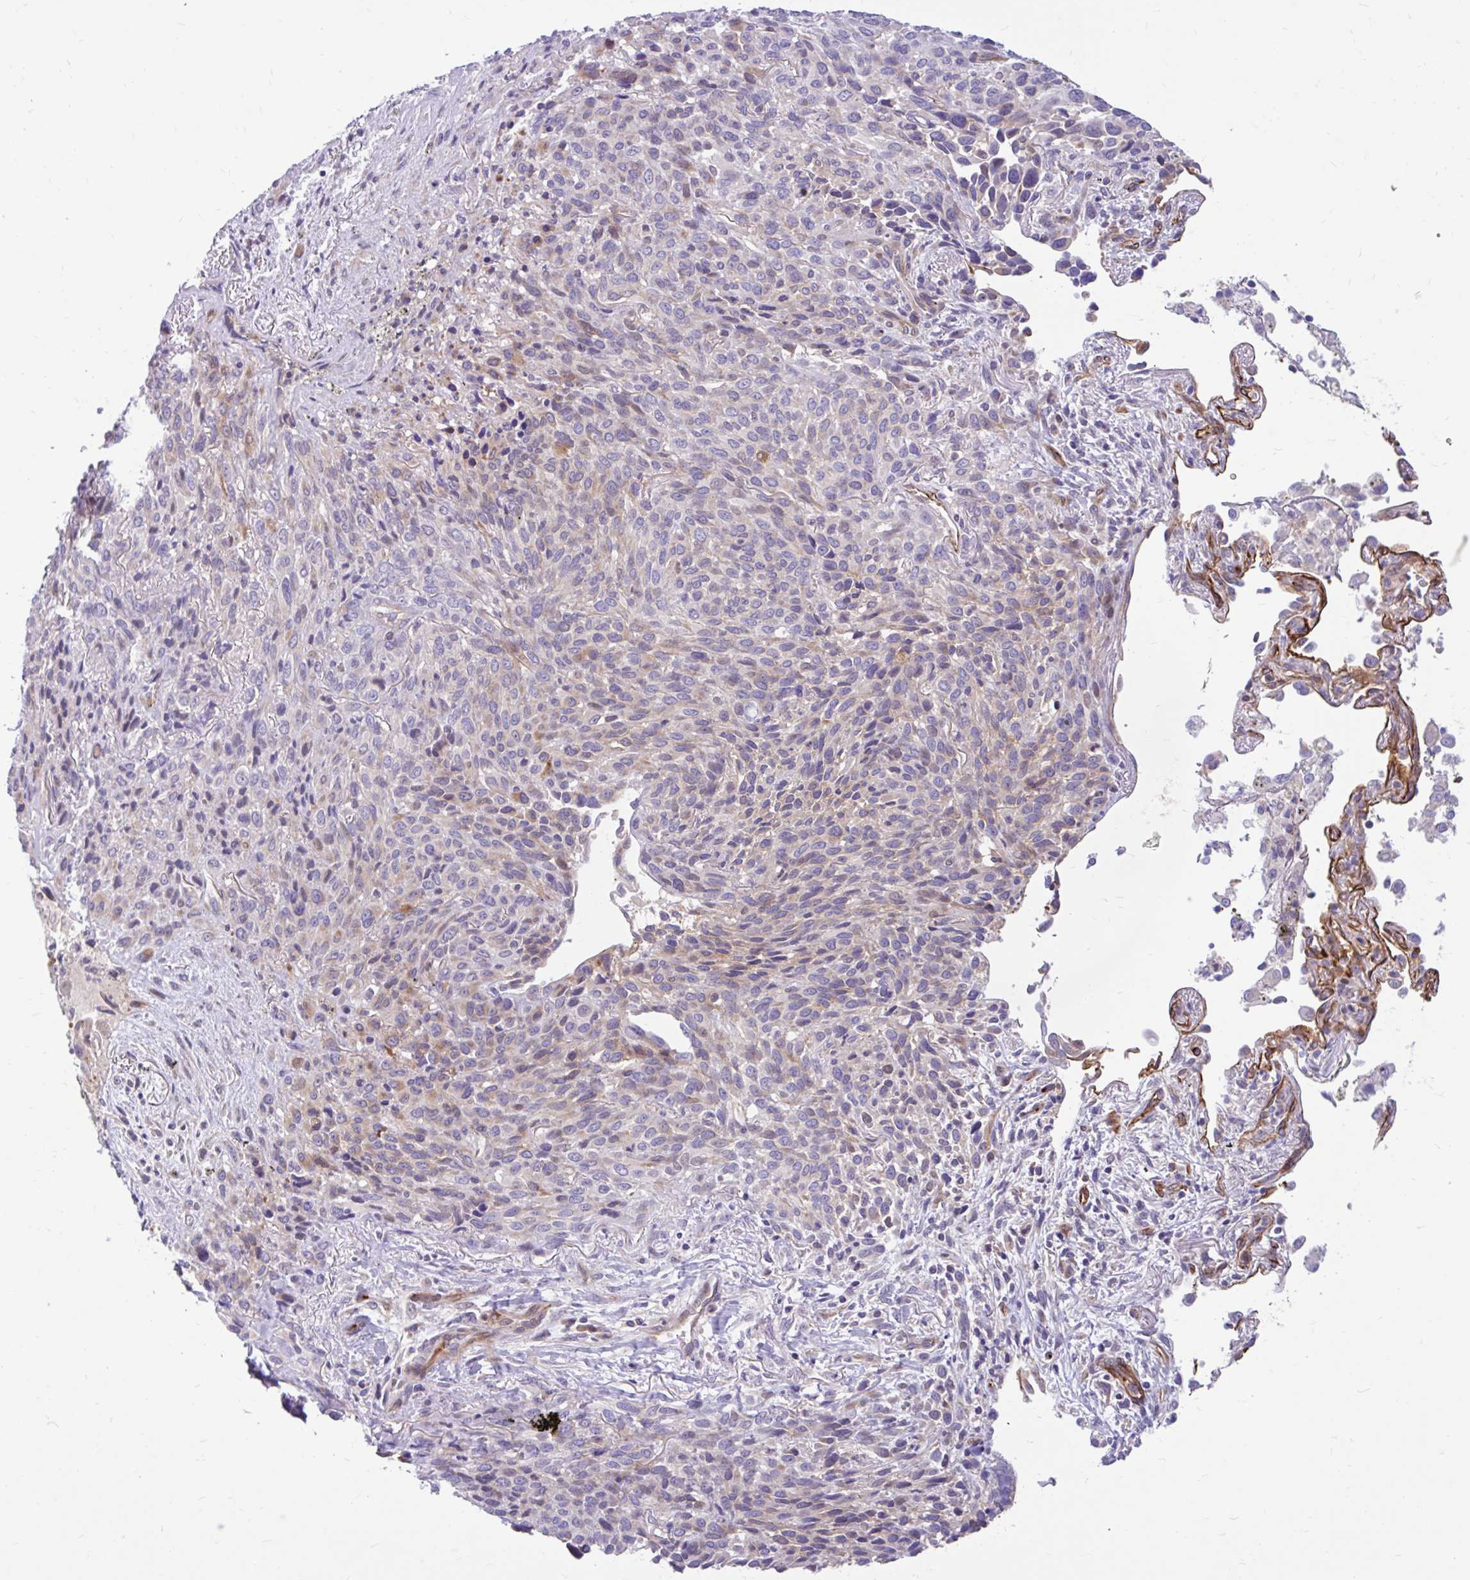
{"staining": {"intensity": "moderate", "quantity": "25%-75%", "location": "cytoplasmic/membranous"}, "tissue": "melanoma", "cell_type": "Tumor cells", "image_type": "cancer", "snomed": [{"axis": "morphology", "description": "Malignant melanoma, Metastatic site"}, {"axis": "topography", "description": "Lung"}], "caption": "High-power microscopy captured an IHC histopathology image of melanoma, revealing moderate cytoplasmic/membranous positivity in approximately 25%-75% of tumor cells.", "gene": "ESPNL", "patient": {"sex": "male", "age": 48}}